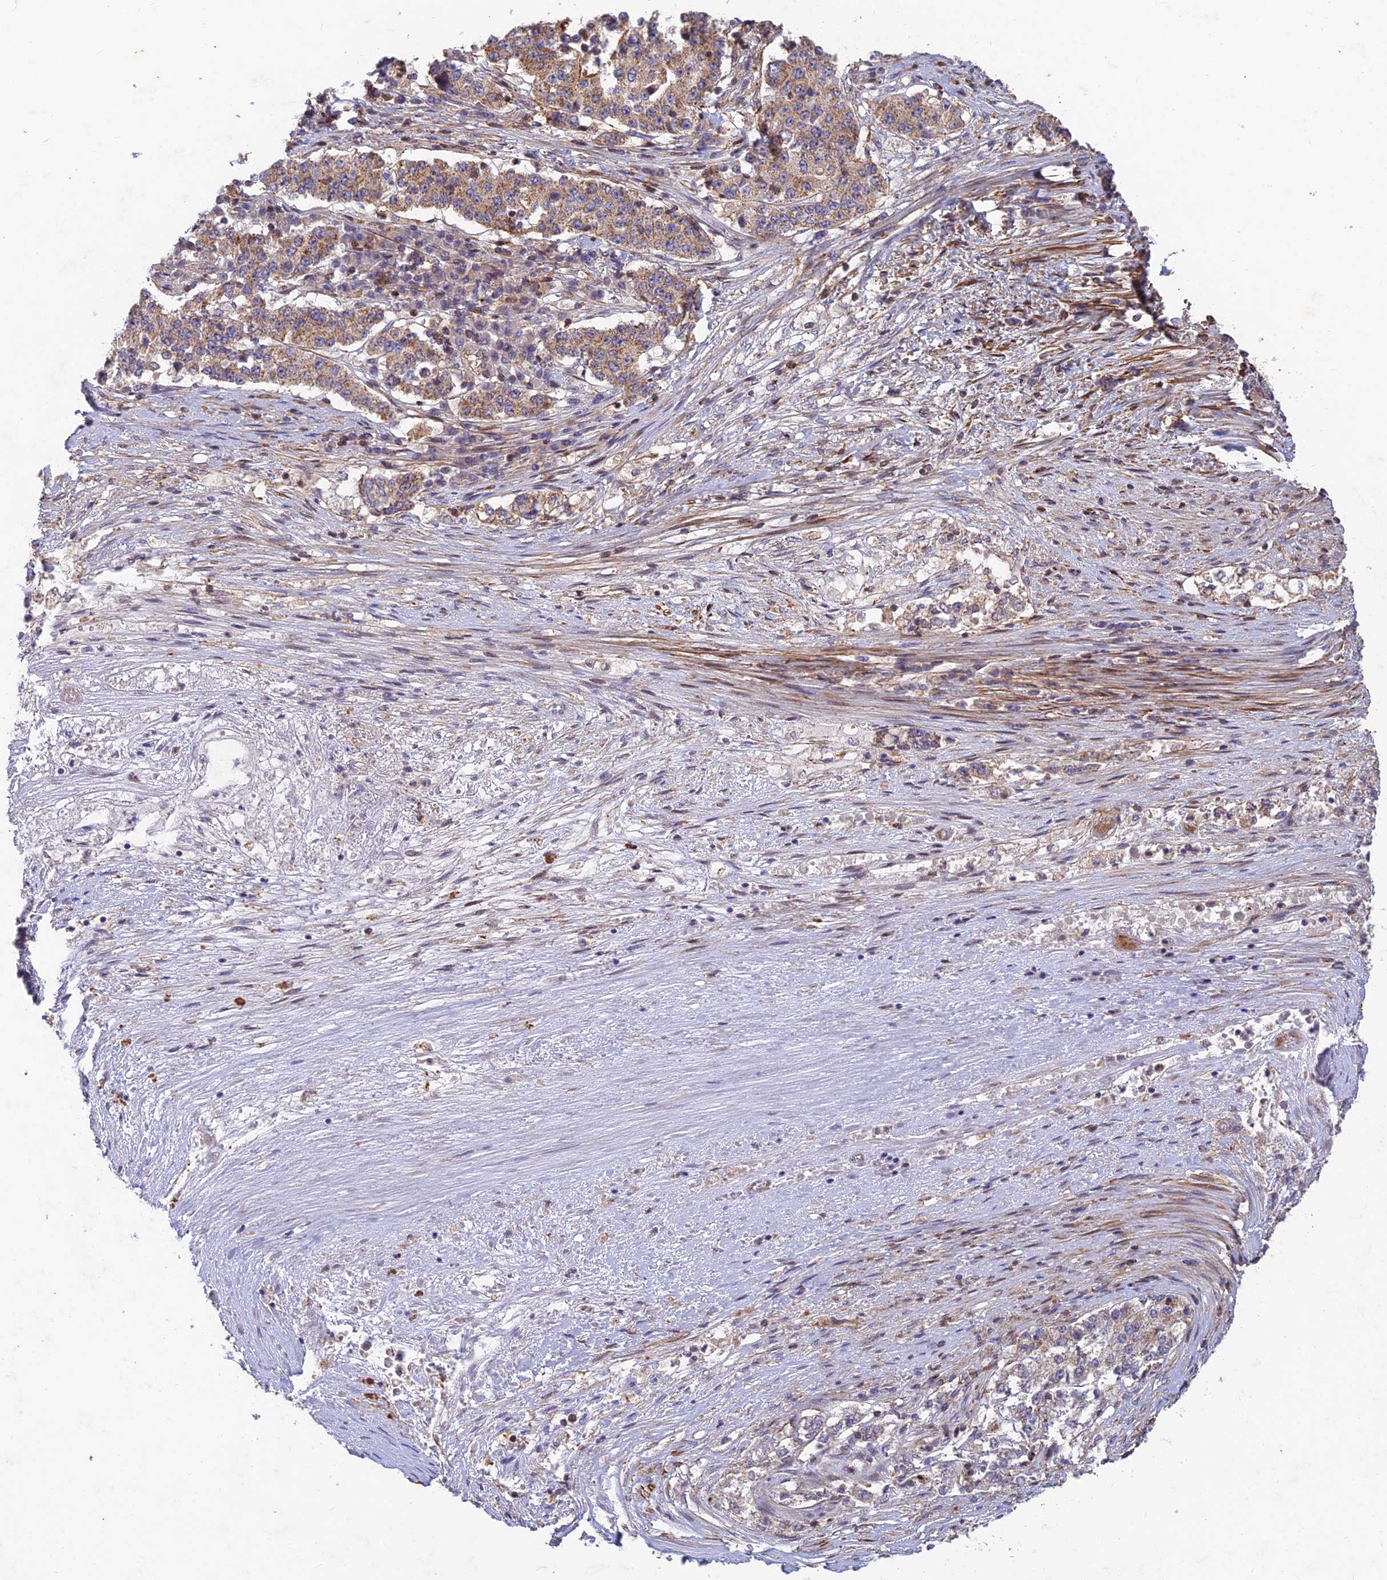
{"staining": {"intensity": "weak", "quantity": ">75%", "location": "cytoplasmic/membranous"}, "tissue": "stomach cancer", "cell_type": "Tumor cells", "image_type": "cancer", "snomed": [{"axis": "morphology", "description": "Adenocarcinoma, NOS"}, {"axis": "topography", "description": "Stomach"}], "caption": "A brown stain labels weak cytoplasmic/membranous staining of a protein in adenocarcinoma (stomach) tumor cells.", "gene": "RELCH", "patient": {"sex": "male", "age": 59}}